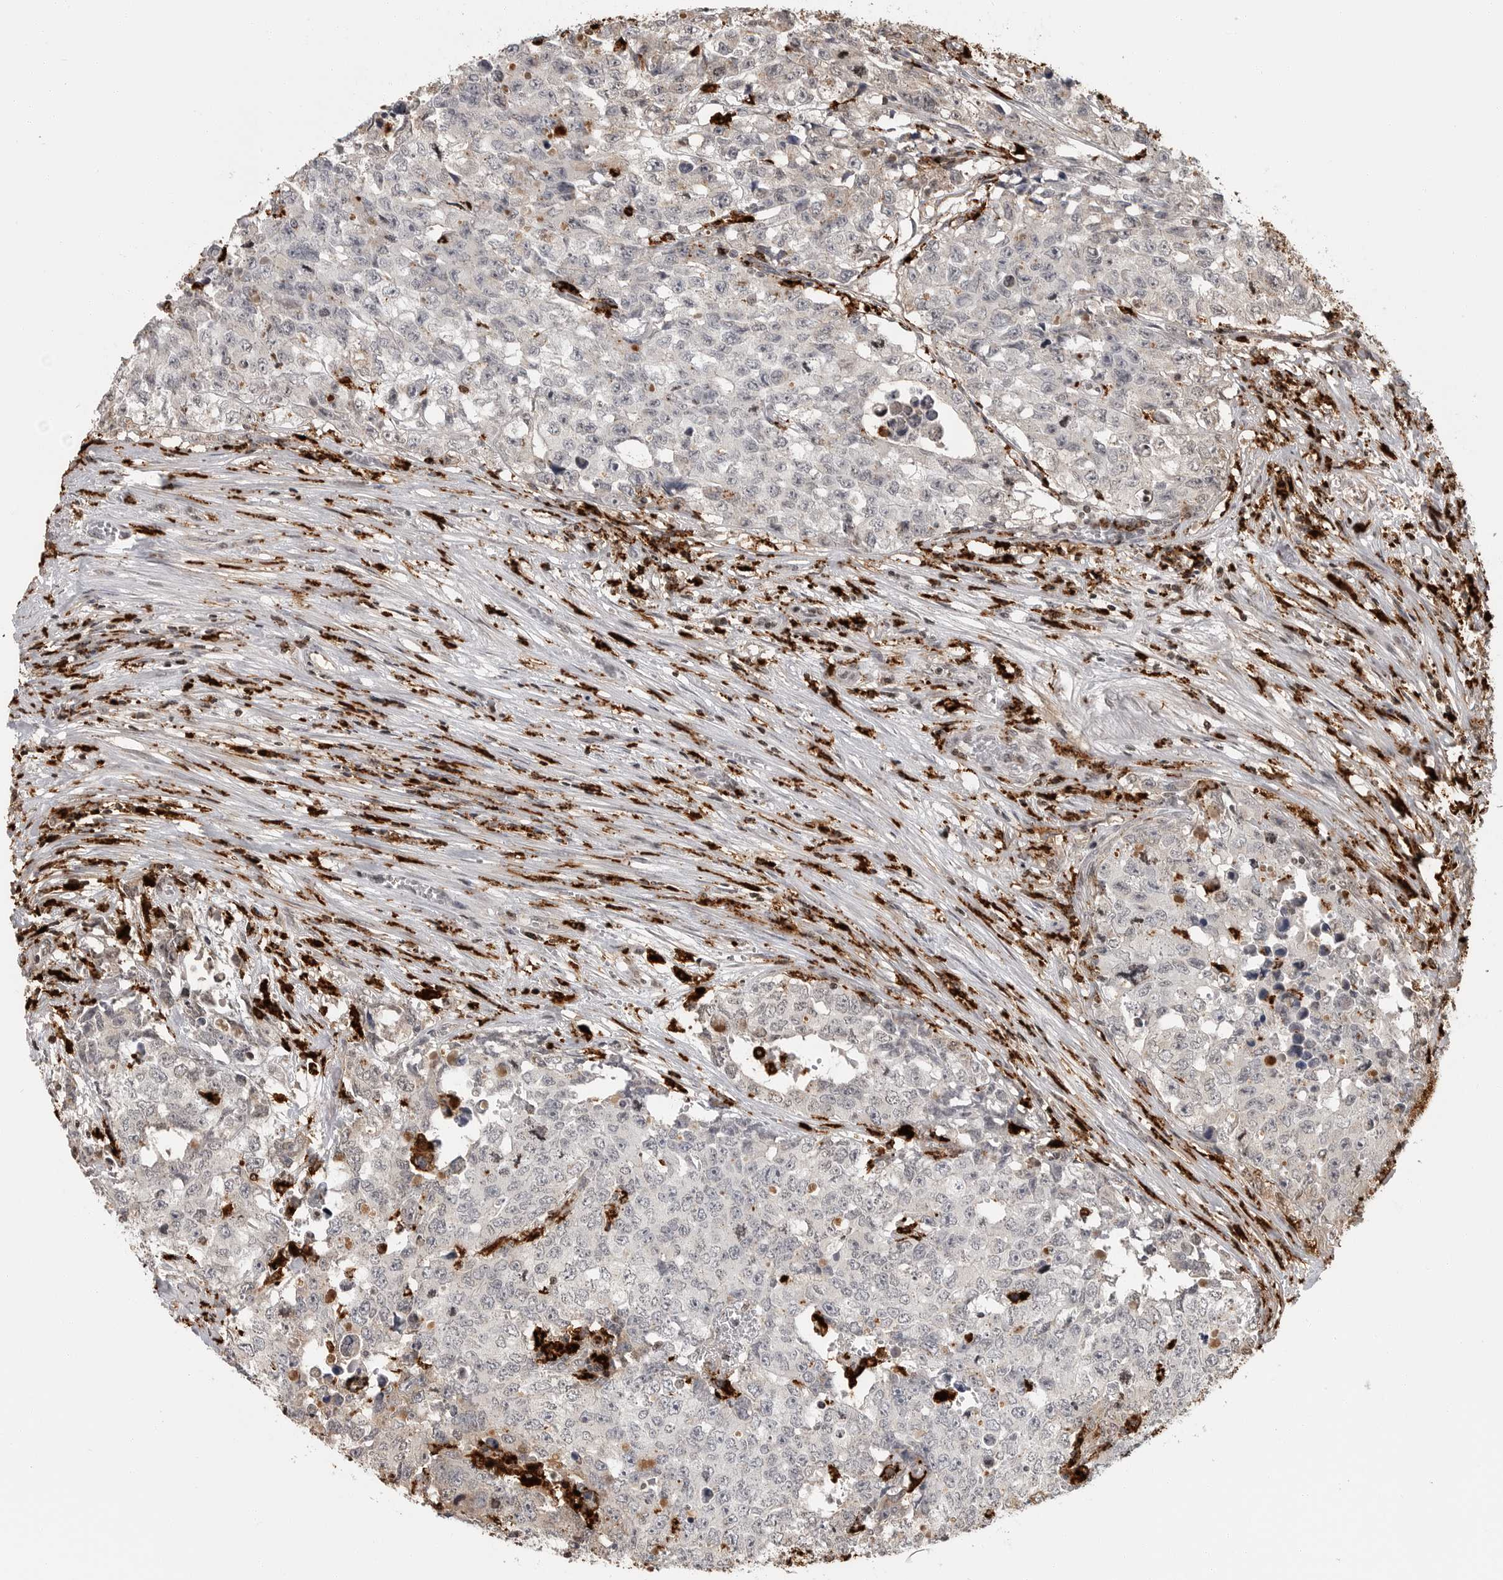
{"staining": {"intensity": "weak", "quantity": "<25%", "location": "cytoplasmic/membranous"}, "tissue": "testis cancer", "cell_type": "Tumor cells", "image_type": "cancer", "snomed": [{"axis": "morphology", "description": "Carcinoma, Embryonal, NOS"}, {"axis": "topography", "description": "Testis"}], "caption": "Immunohistochemistry (IHC) of embryonal carcinoma (testis) reveals no staining in tumor cells. Nuclei are stained in blue.", "gene": "IFI30", "patient": {"sex": "male", "age": 28}}